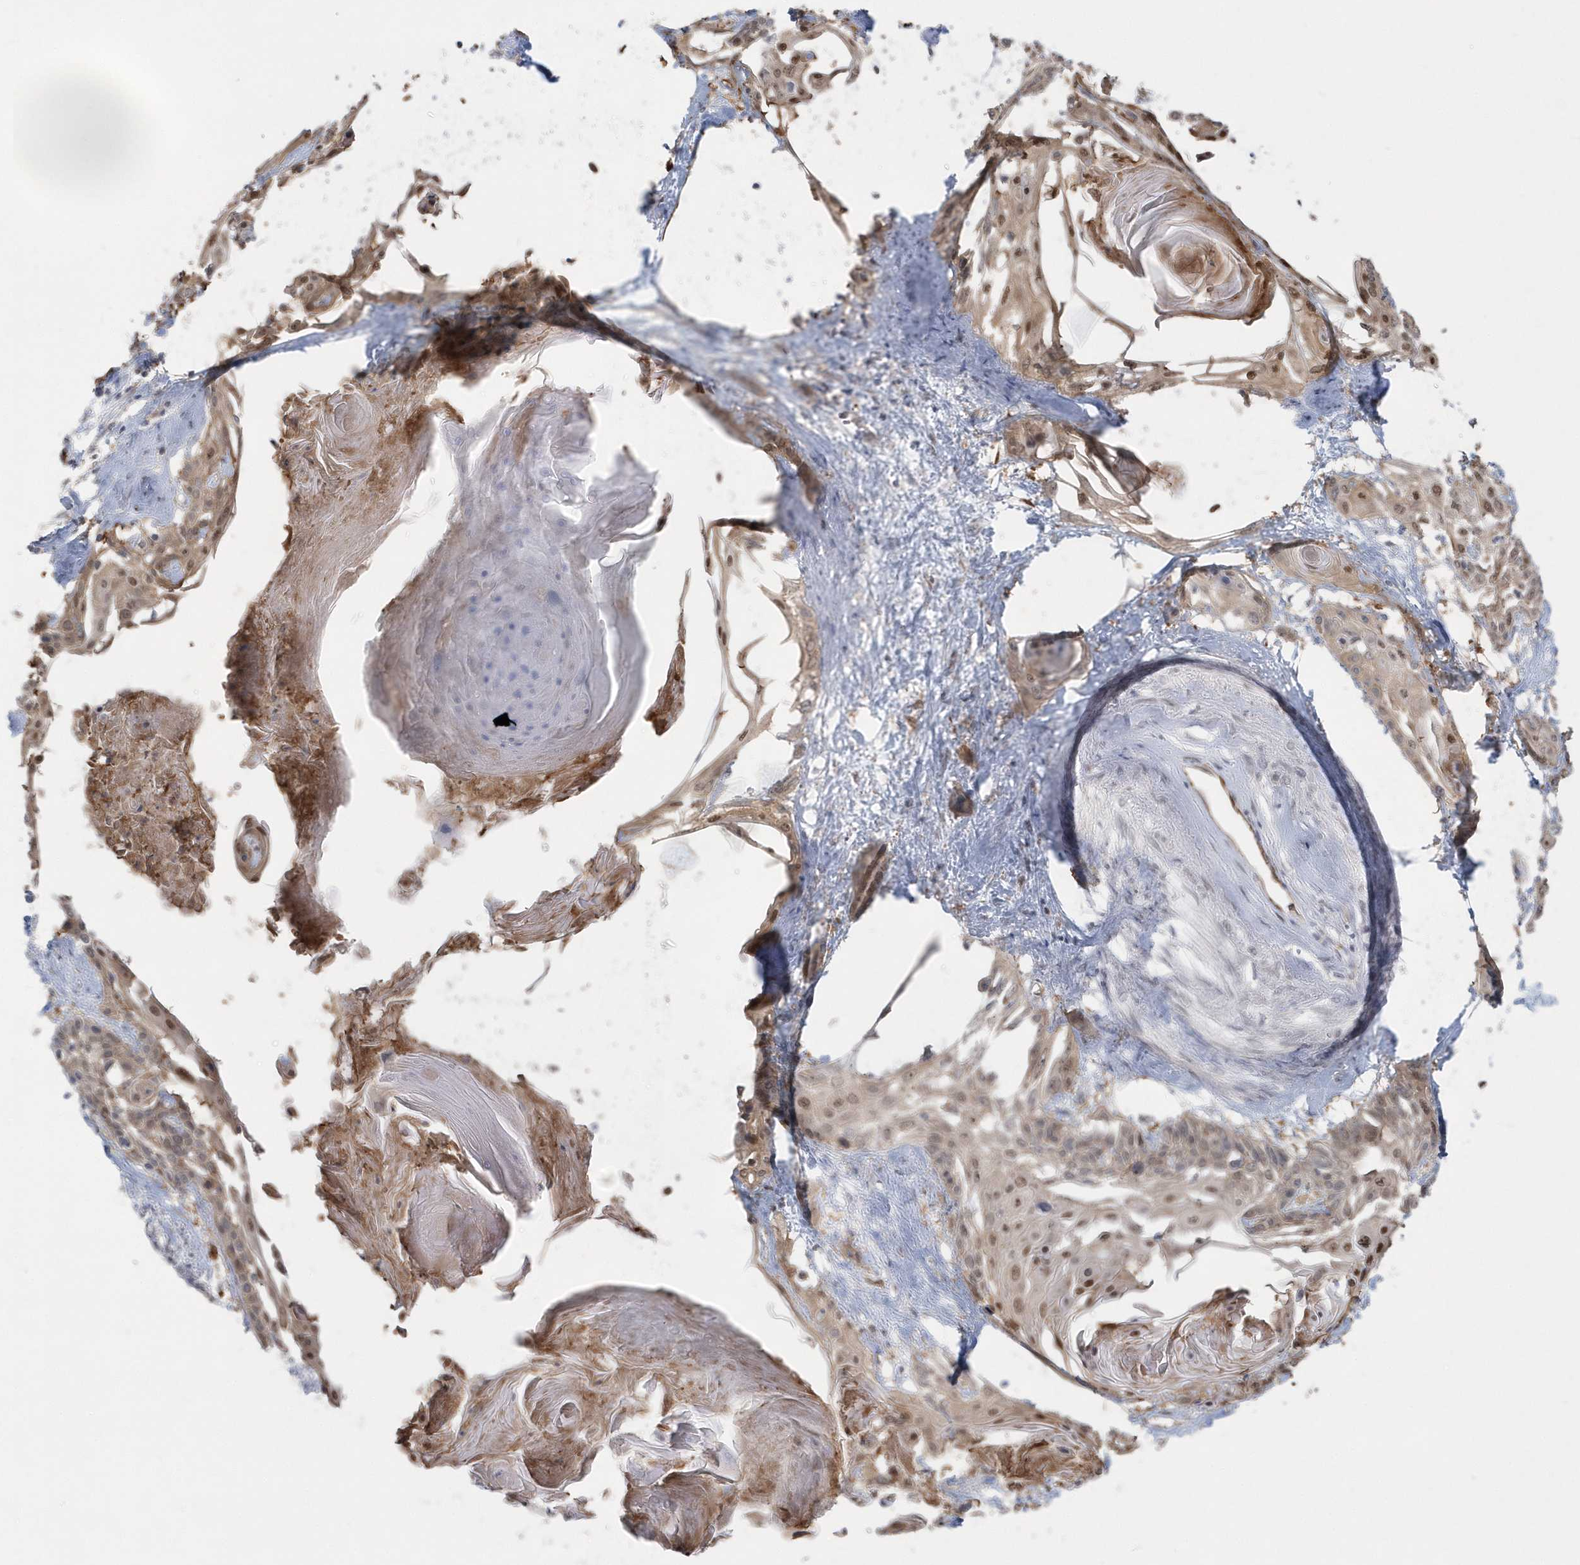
{"staining": {"intensity": "moderate", "quantity": "25%-75%", "location": "nuclear"}, "tissue": "cervical cancer", "cell_type": "Tumor cells", "image_type": "cancer", "snomed": [{"axis": "morphology", "description": "Squamous cell carcinoma, NOS"}, {"axis": "topography", "description": "Cervix"}], "caption": "Immunohistochemistry (IHC) histopathology image of cervical squamous cell carcinoma stained for a protein (brown), which reveals medium levels of moderate nuclear staining in approximately 25%-75% of tumor cells.", "gene": "DHX57", "patient": {"sex": "female", "age": 57}}